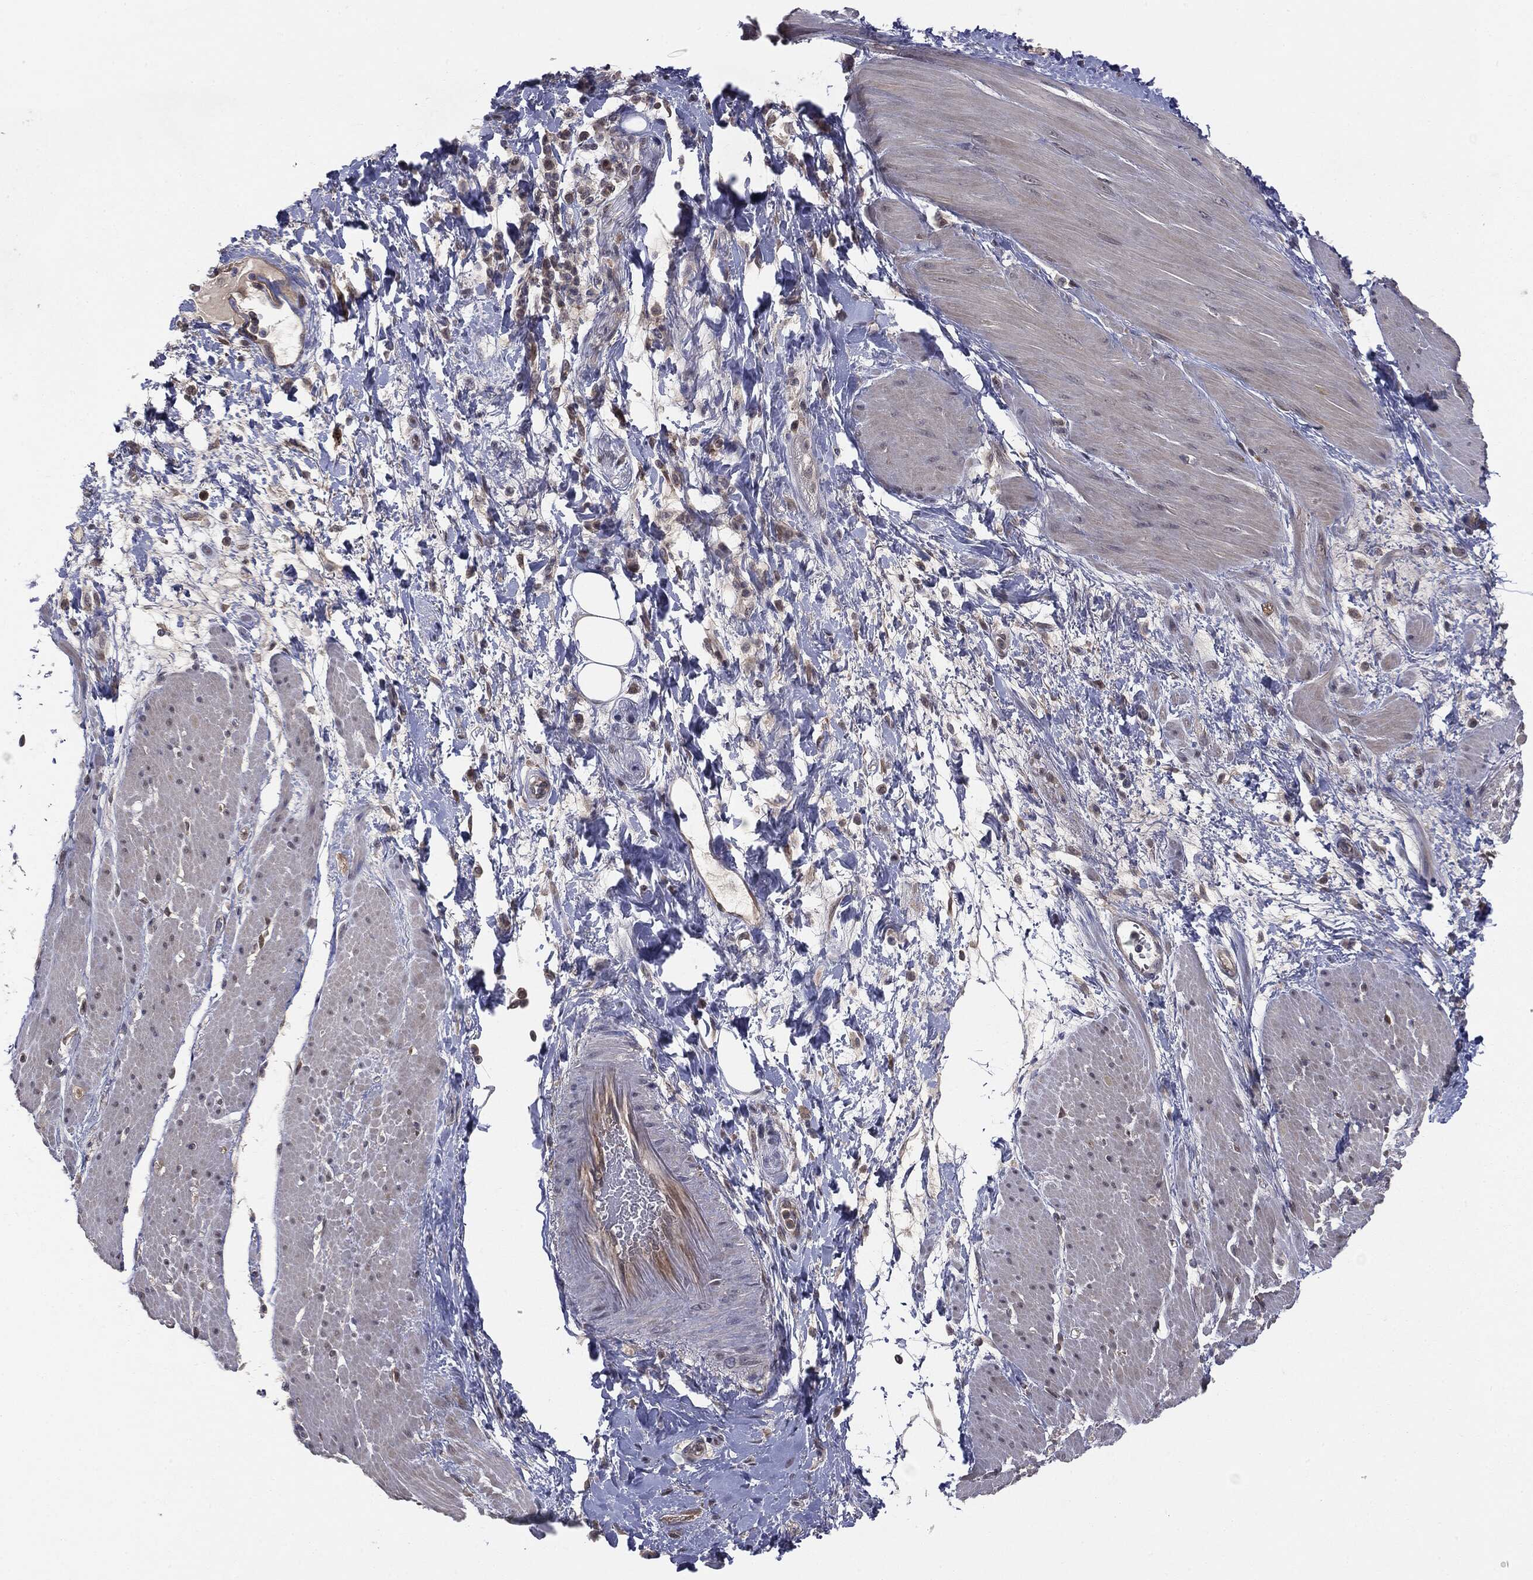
{"staining": {"intensity": "negative", "quantity": "none", "location": "none"}, "tissue": "smooth muscle", "cell_type": "Smooth muscle cells", "image_type": "normal", "snomed": [{"axis": "morphology", "description": "Normal tissue, NOS"}, {"axis": "topography", "description": "Soft tissue"}, {"axis": "topography", "description": "Smooth muscle"}], "caption": "The IHC image has no significant expression in smooth muscle cells of smooth muscle.", "gene": "KRT7", "patient": {"sex": "male", "age": 72}}